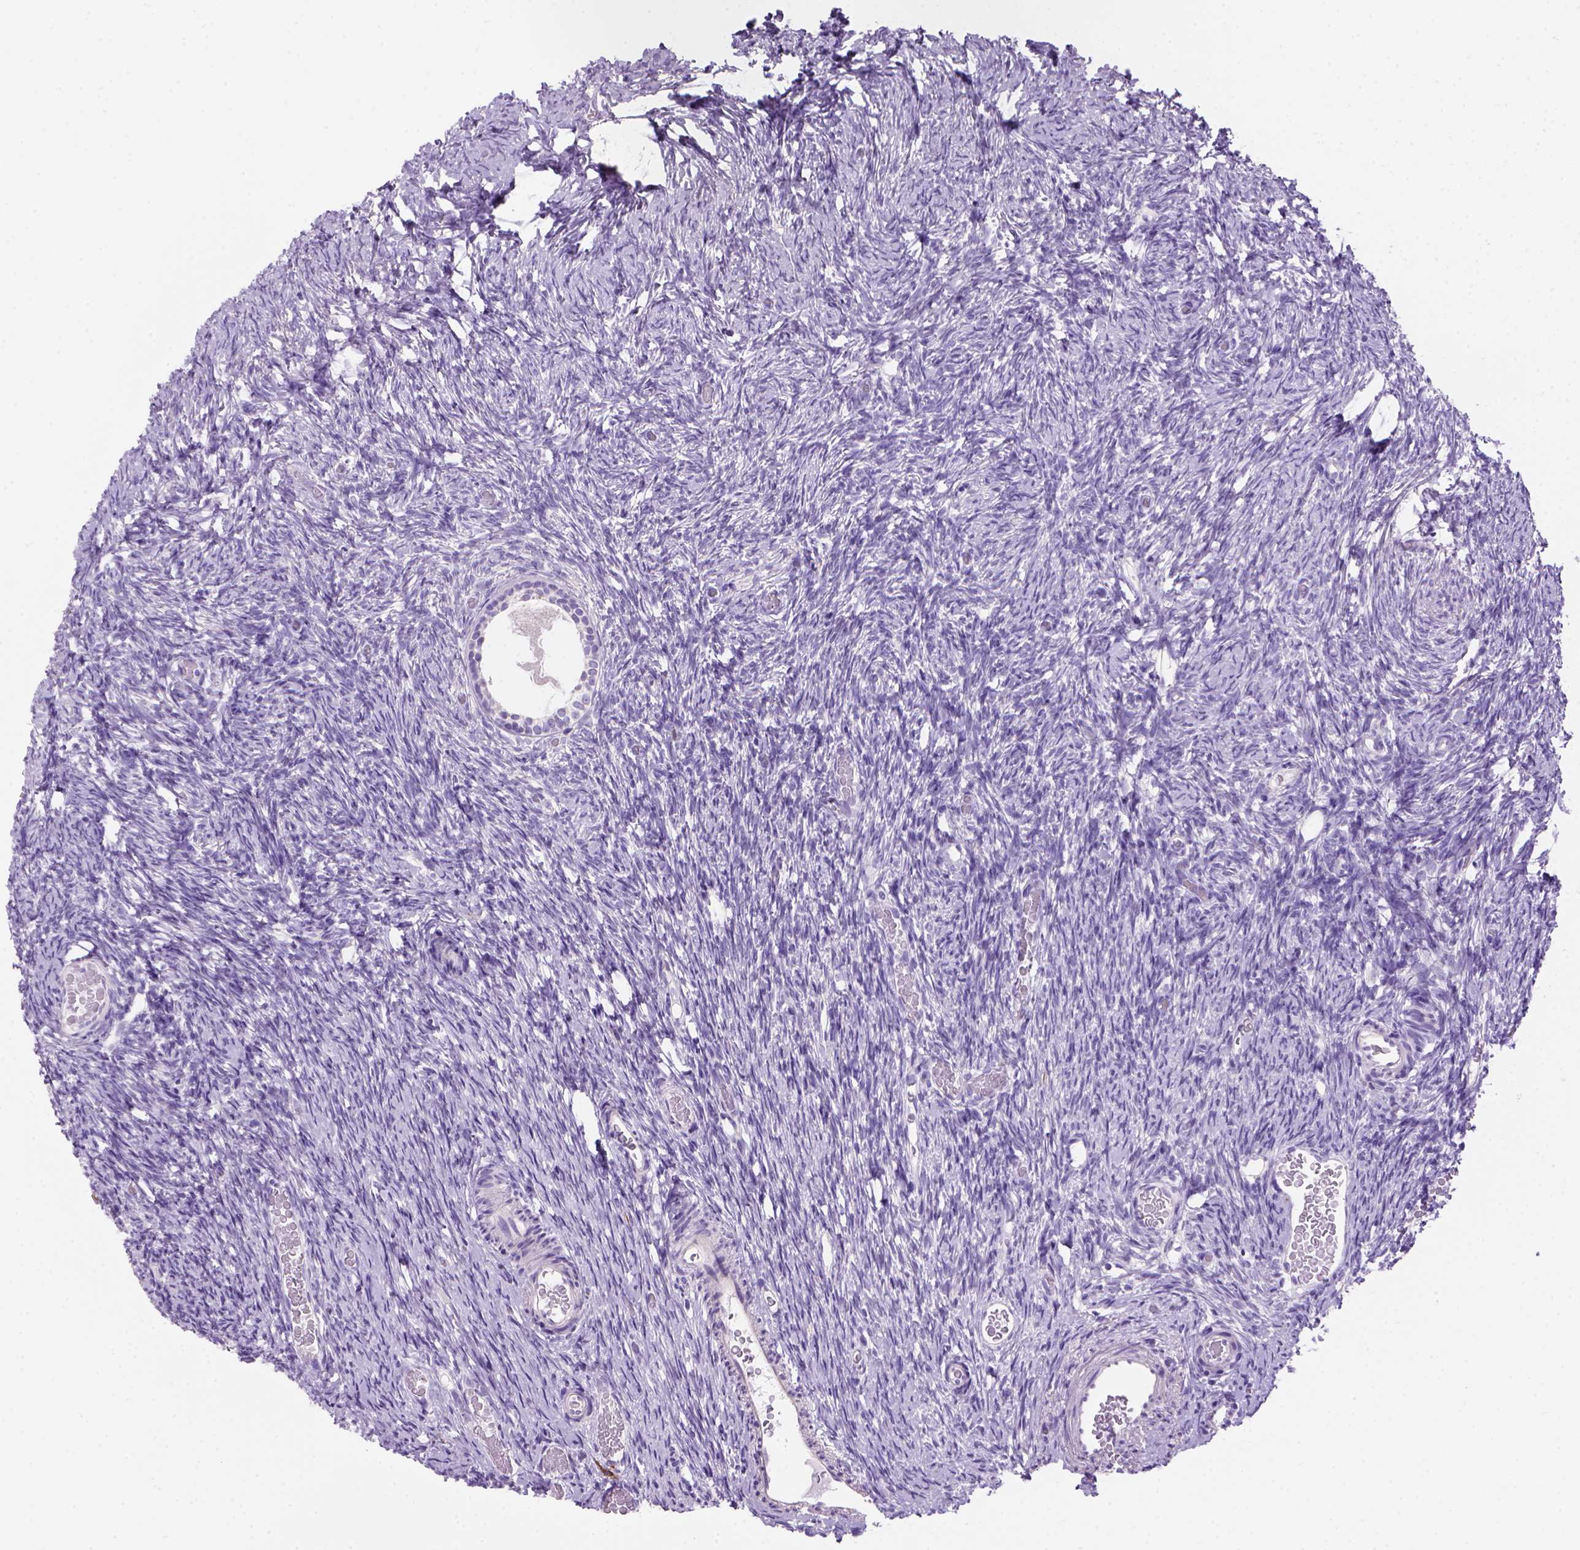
{"staining": {"intensity": "negative", "quantity": "none", "location": "none"}, "tissue": "ovary", "cell_type": "Follicle cells", "image_type": "normal", "snomed": [{"axis": "morphology", "description": "Normal tissue, NOS"}, {"axis": "topography", "description": "Ovary"}], "caption": "Follicle cells show no significant expression in normal ovary. Nuclei are stained in blue.", "gene": "ARHGEF33", "patient": {"sex": "female", "age": 39}}